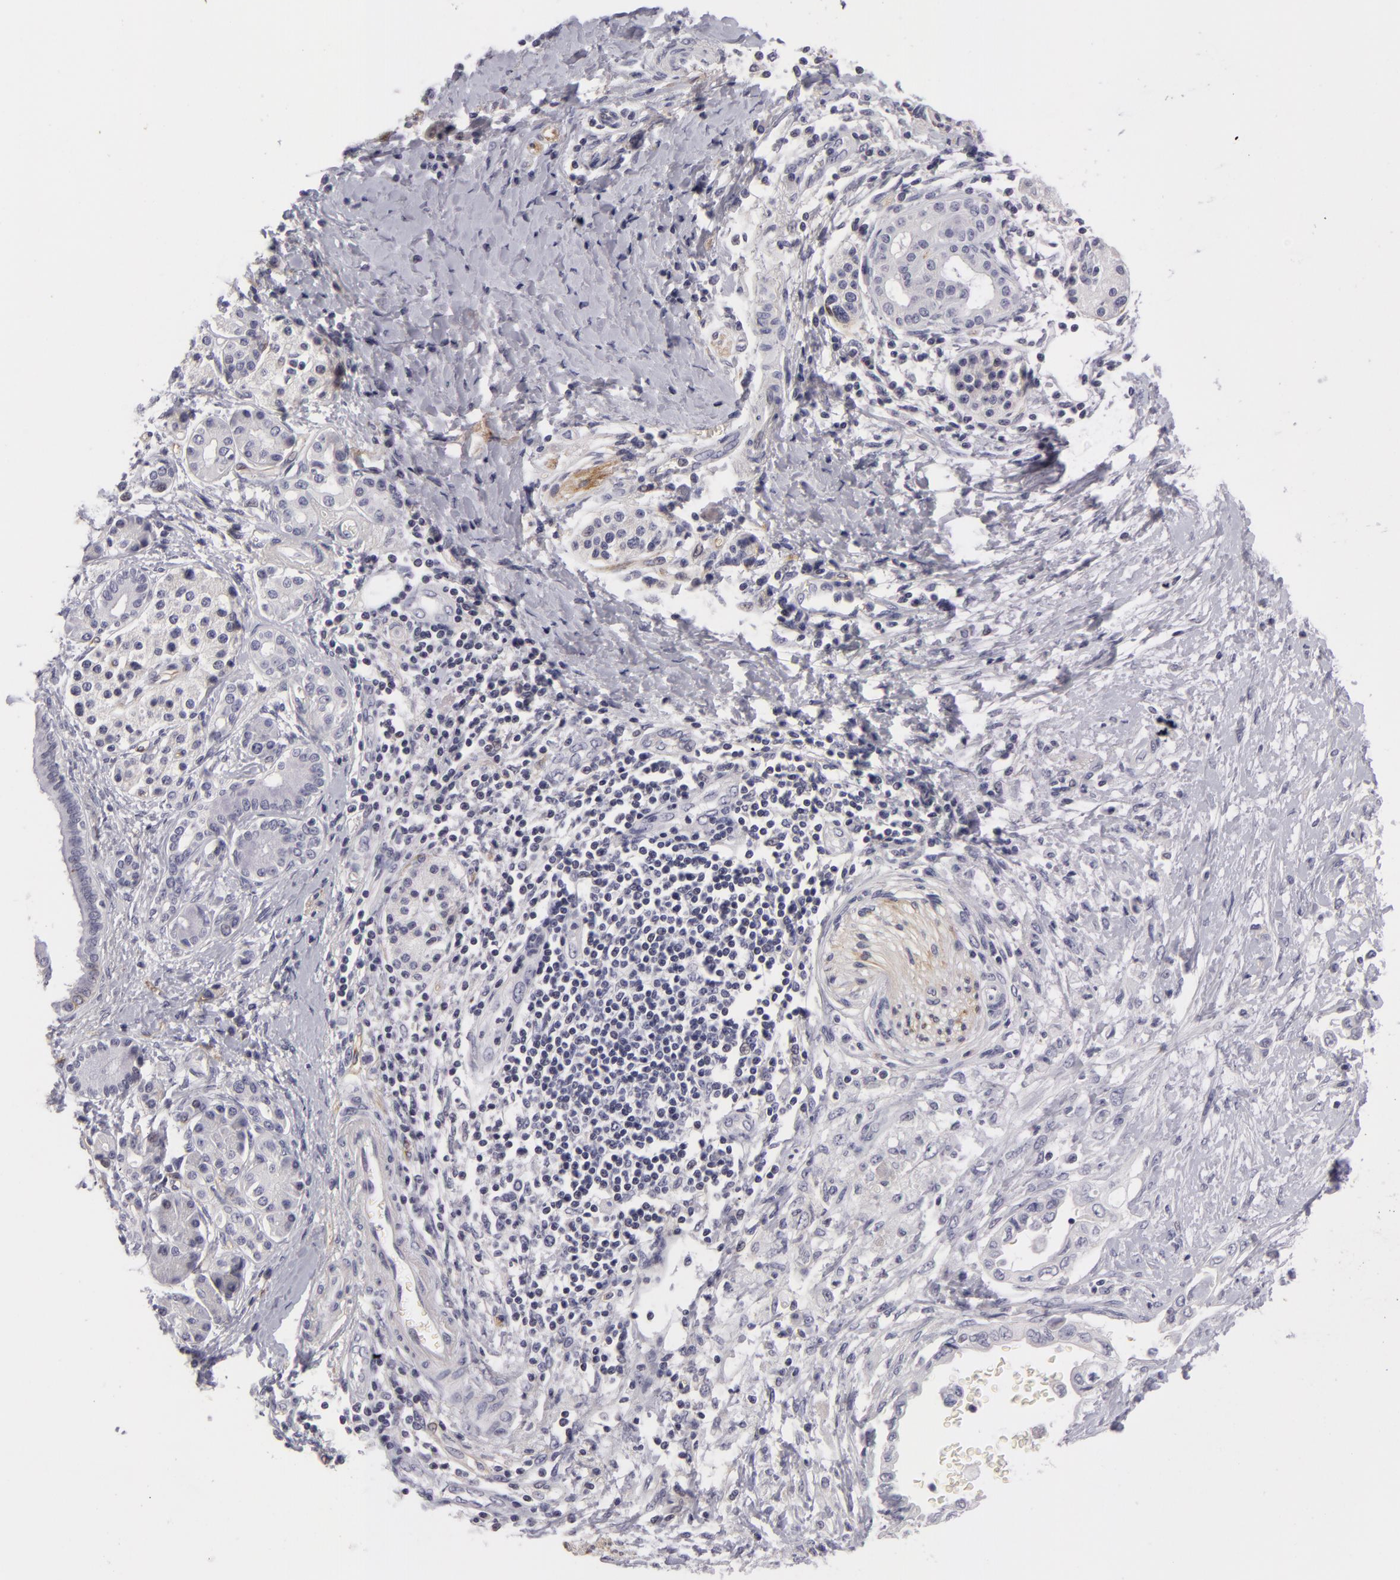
{"staining": {"intensity": "negative", "quantity": "none", "location": "none"}, "tissue": "pancreatic cancer", "cell_type": "Tumor cells", "image_type": "cancer", "snomed": [{"axis": "morphology", "description": "Adenocarcinoma, NOS"}, {"axis": "topography", "description": "Pancreas"}], "caption": "This is an IHC histopathology image of pancreatic cancer (adenocarcinoma). There is no staining in tumor cells.", "gene": "NLGN4X", "patient": {"sex": "female", "age": 66}}